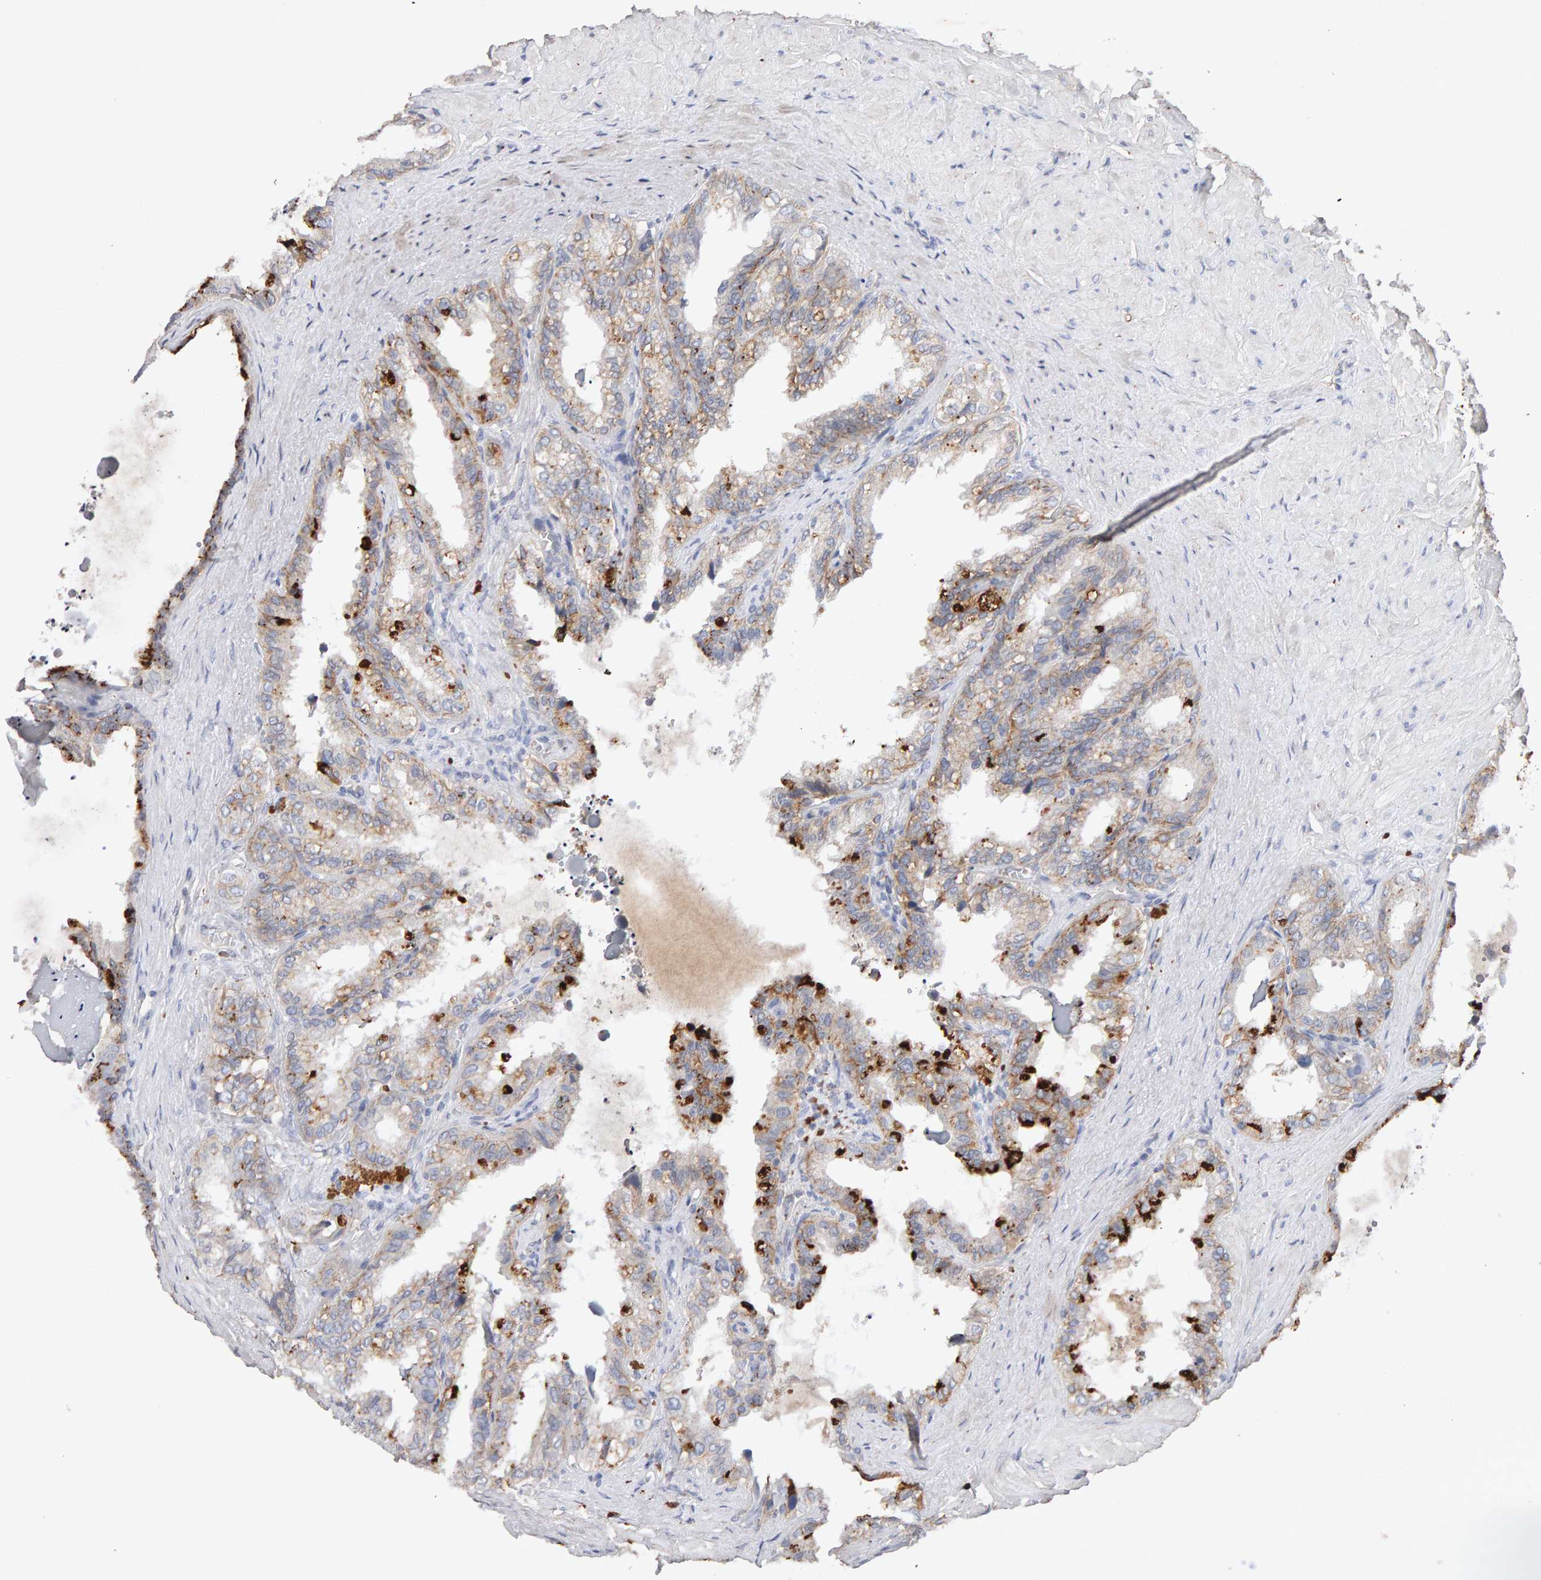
{"staining": {"intensity": "weak", "quantity": ">75%", "location": "cytoplasmic/membranous"}, "tissue": "seminal vesicle", "cell_type": "Glandular cells", "image_type": "normal", "snomed": [{"axis": "morphology", "description": "Normal tissue, NOS"}, {"axis": "topography", "description": "Seminal veicle"}], "caption": "Protein expression analysis of normal human seminal vesicle reveals weak cytoplasmic/membranous expression in about >75% of glandular cells.", "gene": "PTPRM", "patient": {"sex": "male", "age": 64}}